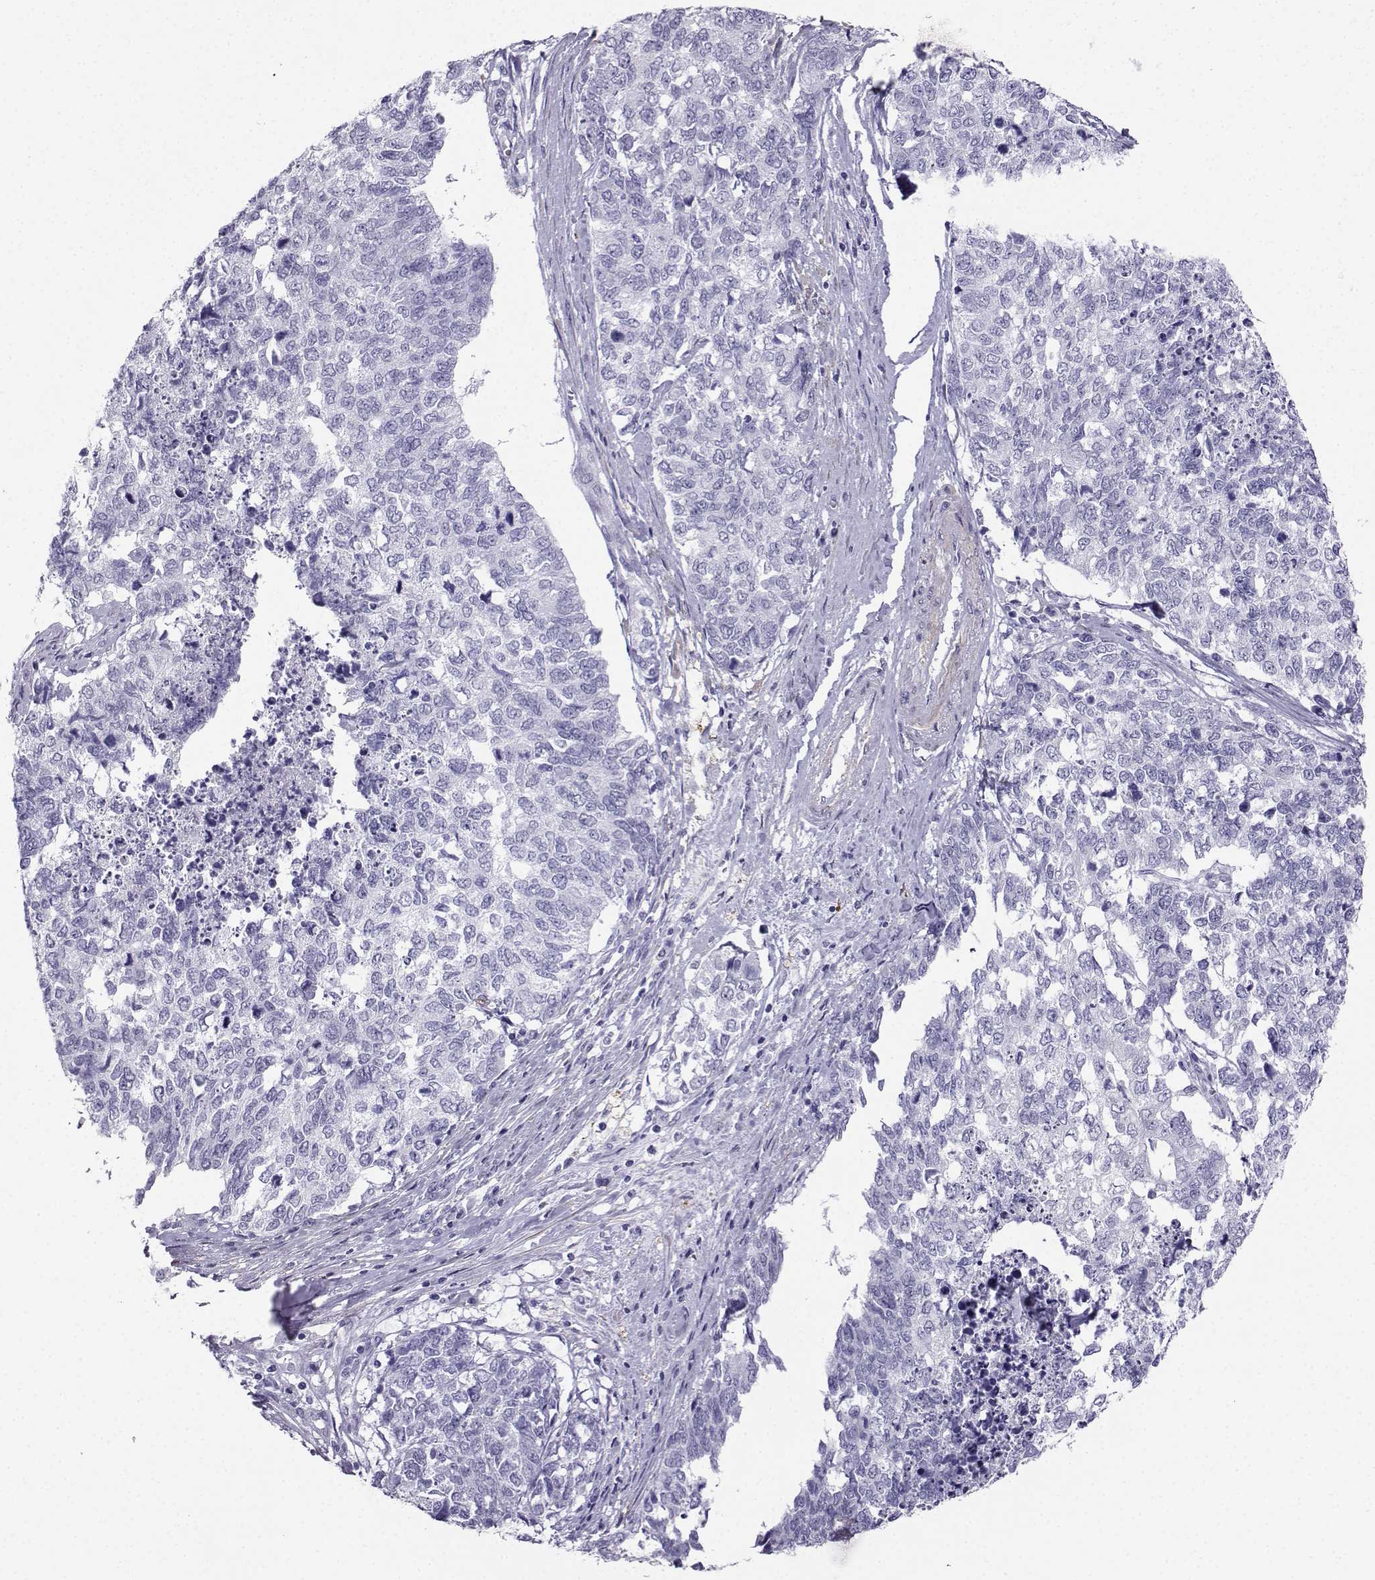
{"staining": {"intensity": "negative", "quantity": "none", "location": "none"}, "tissue": "cervical cancer", "cell_type": "Tumor cells", "image_type": "cancer", "snomed": [{"axis": "morphology", "description": "Squamous cell carcinoma, NOS"}, {"axis": "topography", "description": "Cervix"}], "caption": "This is an IHC micrograph of human cervical cancer. There is no staining in tumor cells.", "gene": "KIF17", "patient": {"sex": "female", "age": 63}}